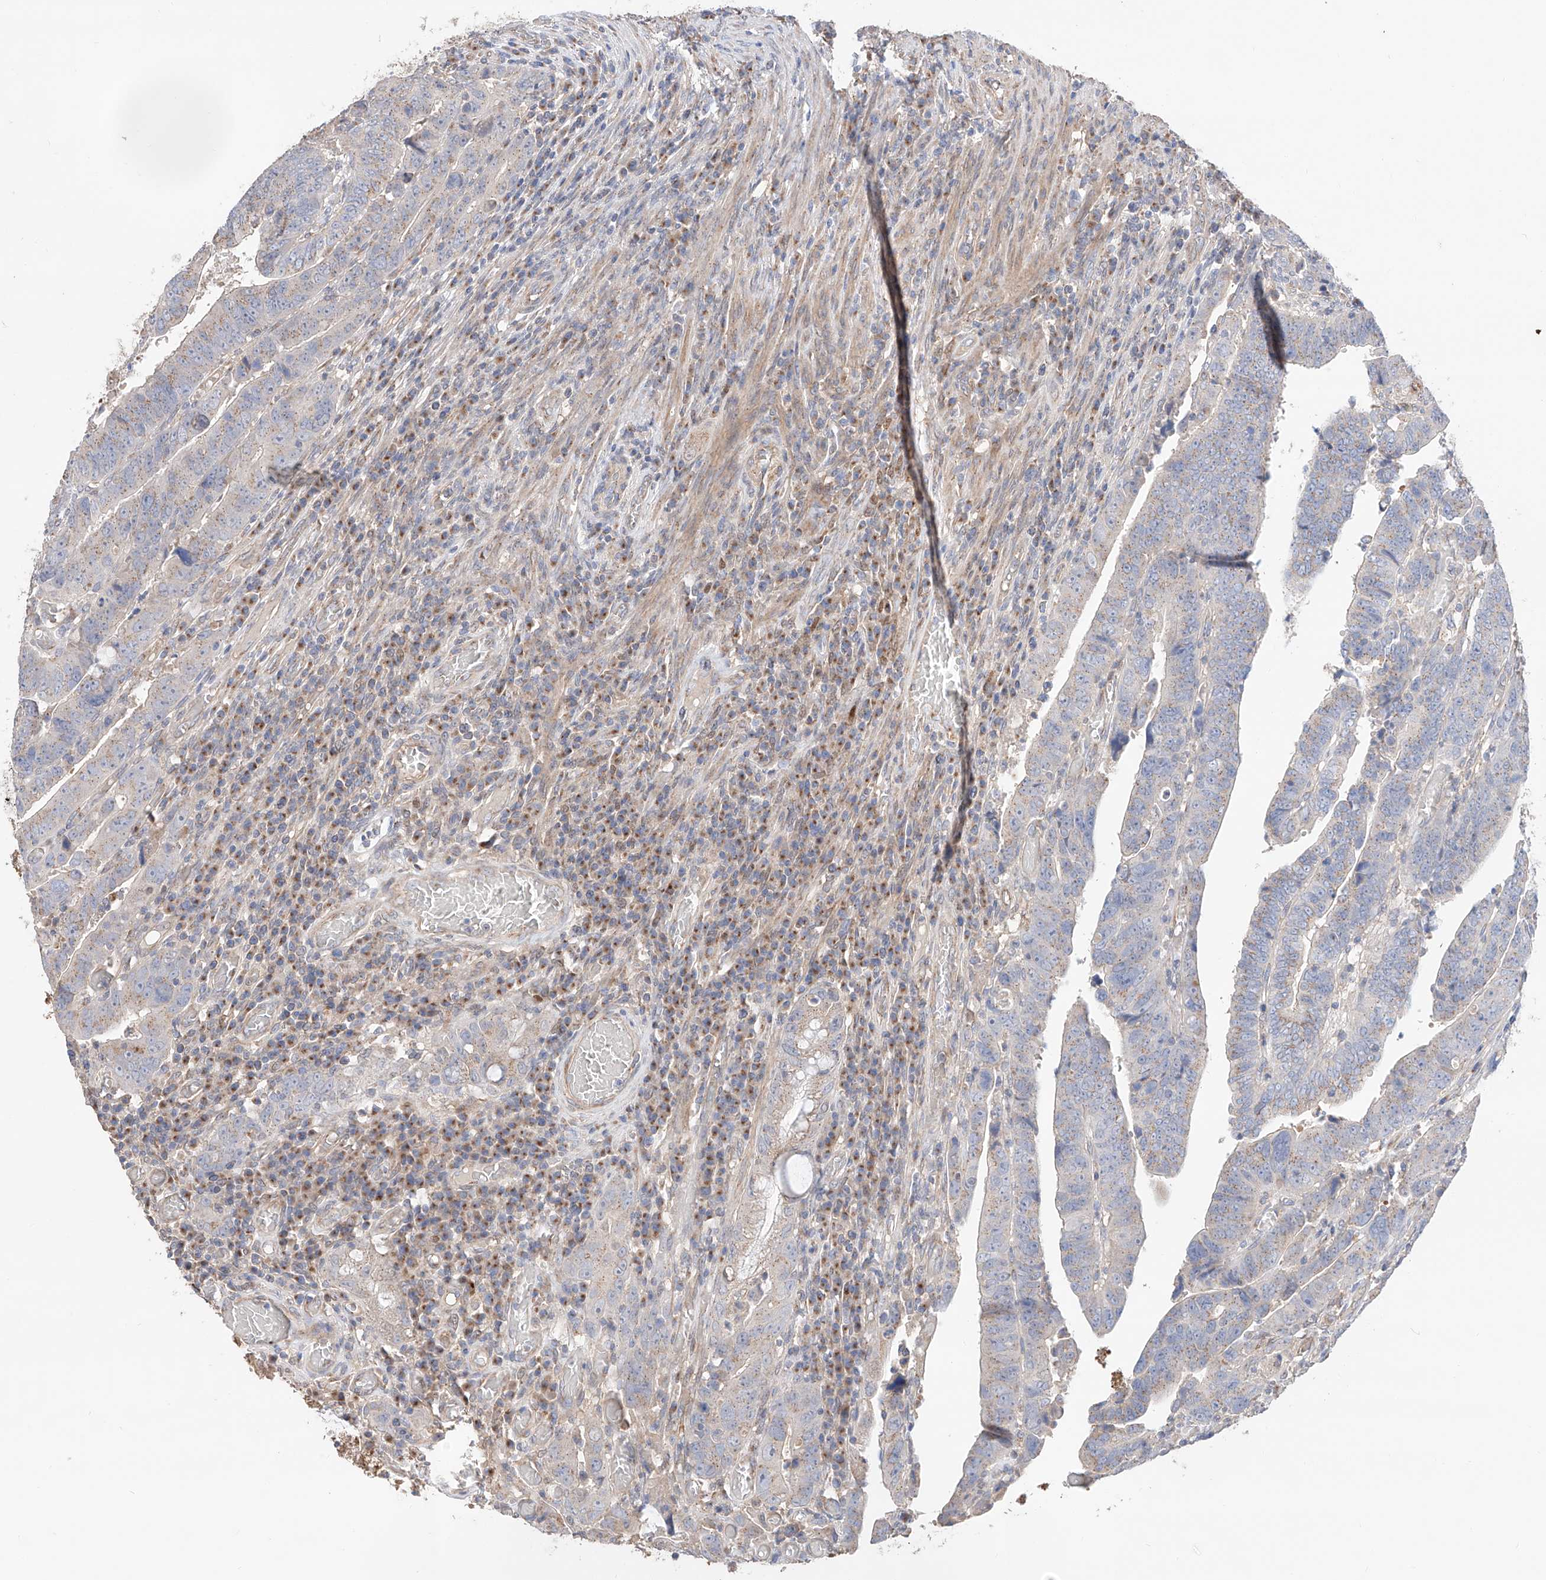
{"staining": {"intensity": "weak", "quantity": "<25%", "location": "cytoplasmic/membranous"}, "tissue": "colorectal cancer", "cell_type": "Tumor cells", "image_type": "cancer", "snomed": [{"axis": "morphology", "description": "Normal tissue, NOS"}, {"axis": "morphology", "description": "Adenocarcinoma, NOS"}, {"axis": "topography", "description": "Rectum"}], "caption": "Immunohistochemistry of colorectal cancer (adenocarcinoma) exhibits no positivity in tumor cells.", "gene": "MOSPD1", "patient": {"sex": "female", "age": 65}}